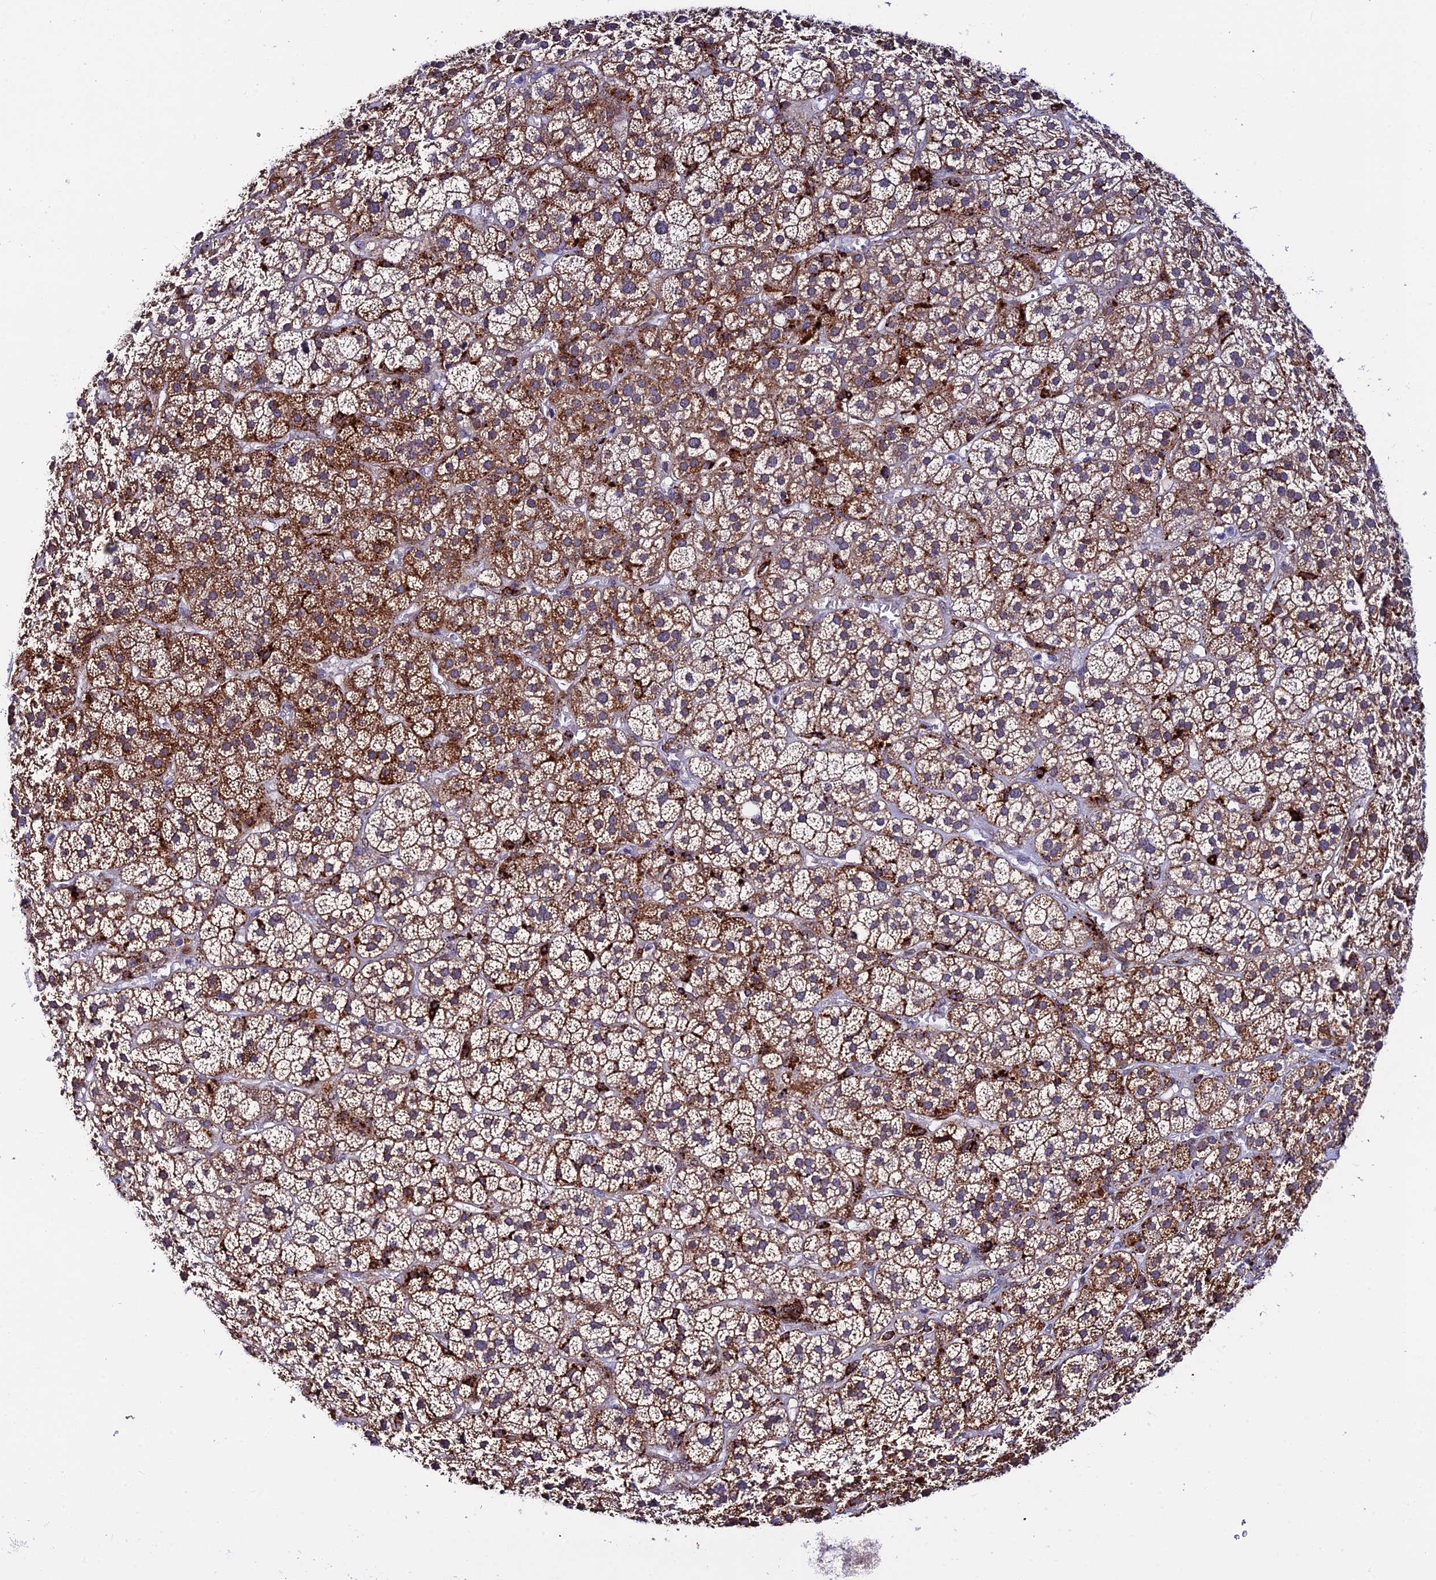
{"staining": {"intensity": "moderate", "quantity": ">75%", "location": "cytoplasmic/membranous"}, "tissue": "adrenal gland", "cell_type": "Glandular cells", "image_type": "normal", "snomed": [{"axis": "morphology", "description": "Normal tissue, NOS"}, {"axis": "topography", "description": "Adrenal gland"}], "caption": "Human adrenal gland stained with a brown dye shows moderate cytoplasmic/membranous positive expression in about >75% of glandular cells.", "gene": "HIC1", "patient": {"sex": "female", "age": 70}}